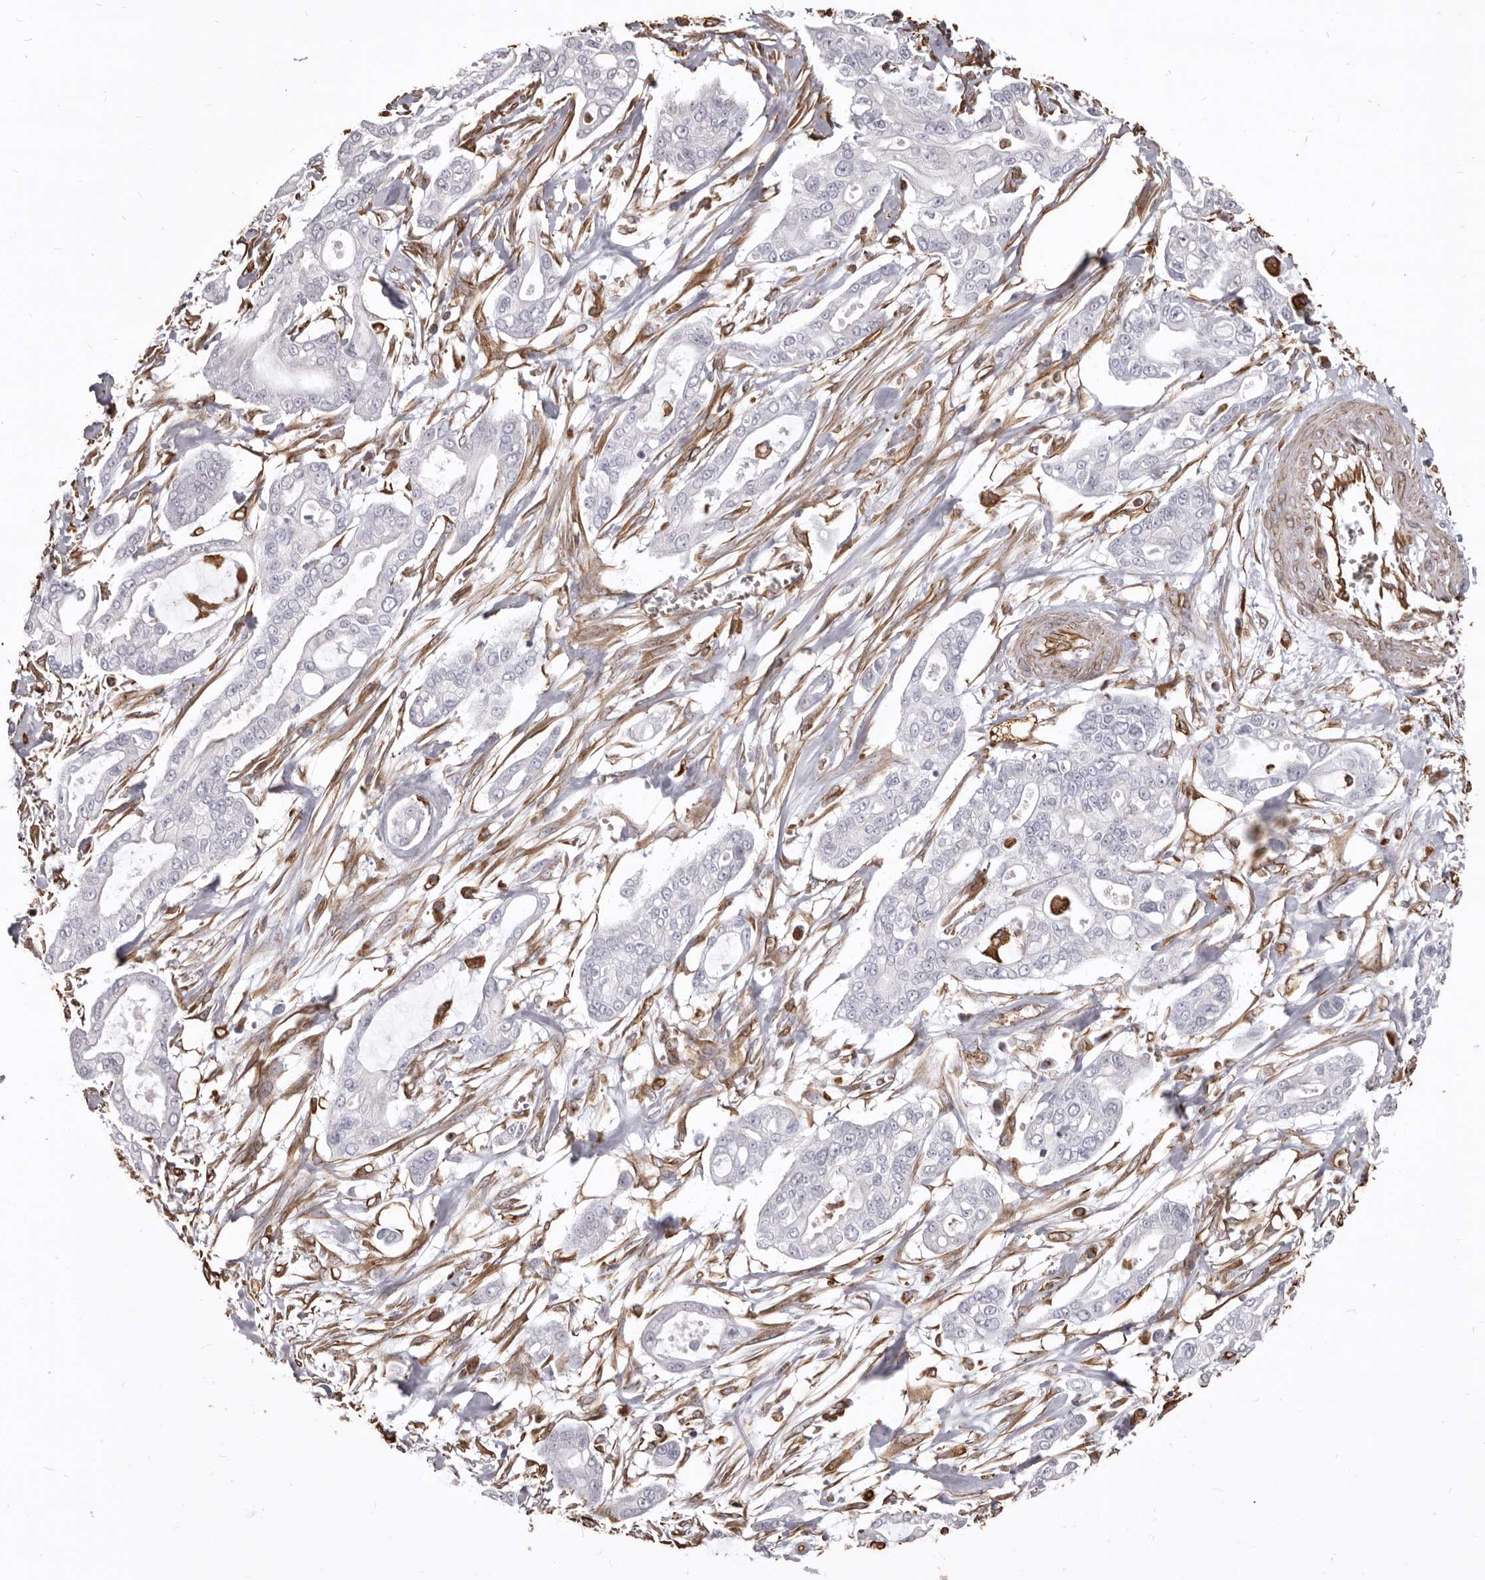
{"staining": {"intensity": "negative", "quantity": "none", "location": "none"}, "tissue": "pancreatic cancer", "cell_type": "Tumor cells", "image_type": "cancer", "snomed": [{"axis": "morphology", "description": "Adenocarcinoma, NOS"}, {"axis": "topography", "description": "Pancreas"}], "caption": "The image reveals no staining of tumor cells in adenocarcinoma (pancreatic).", "gene": "MTURN", "patient": {"sex": "male", "age": 68}}